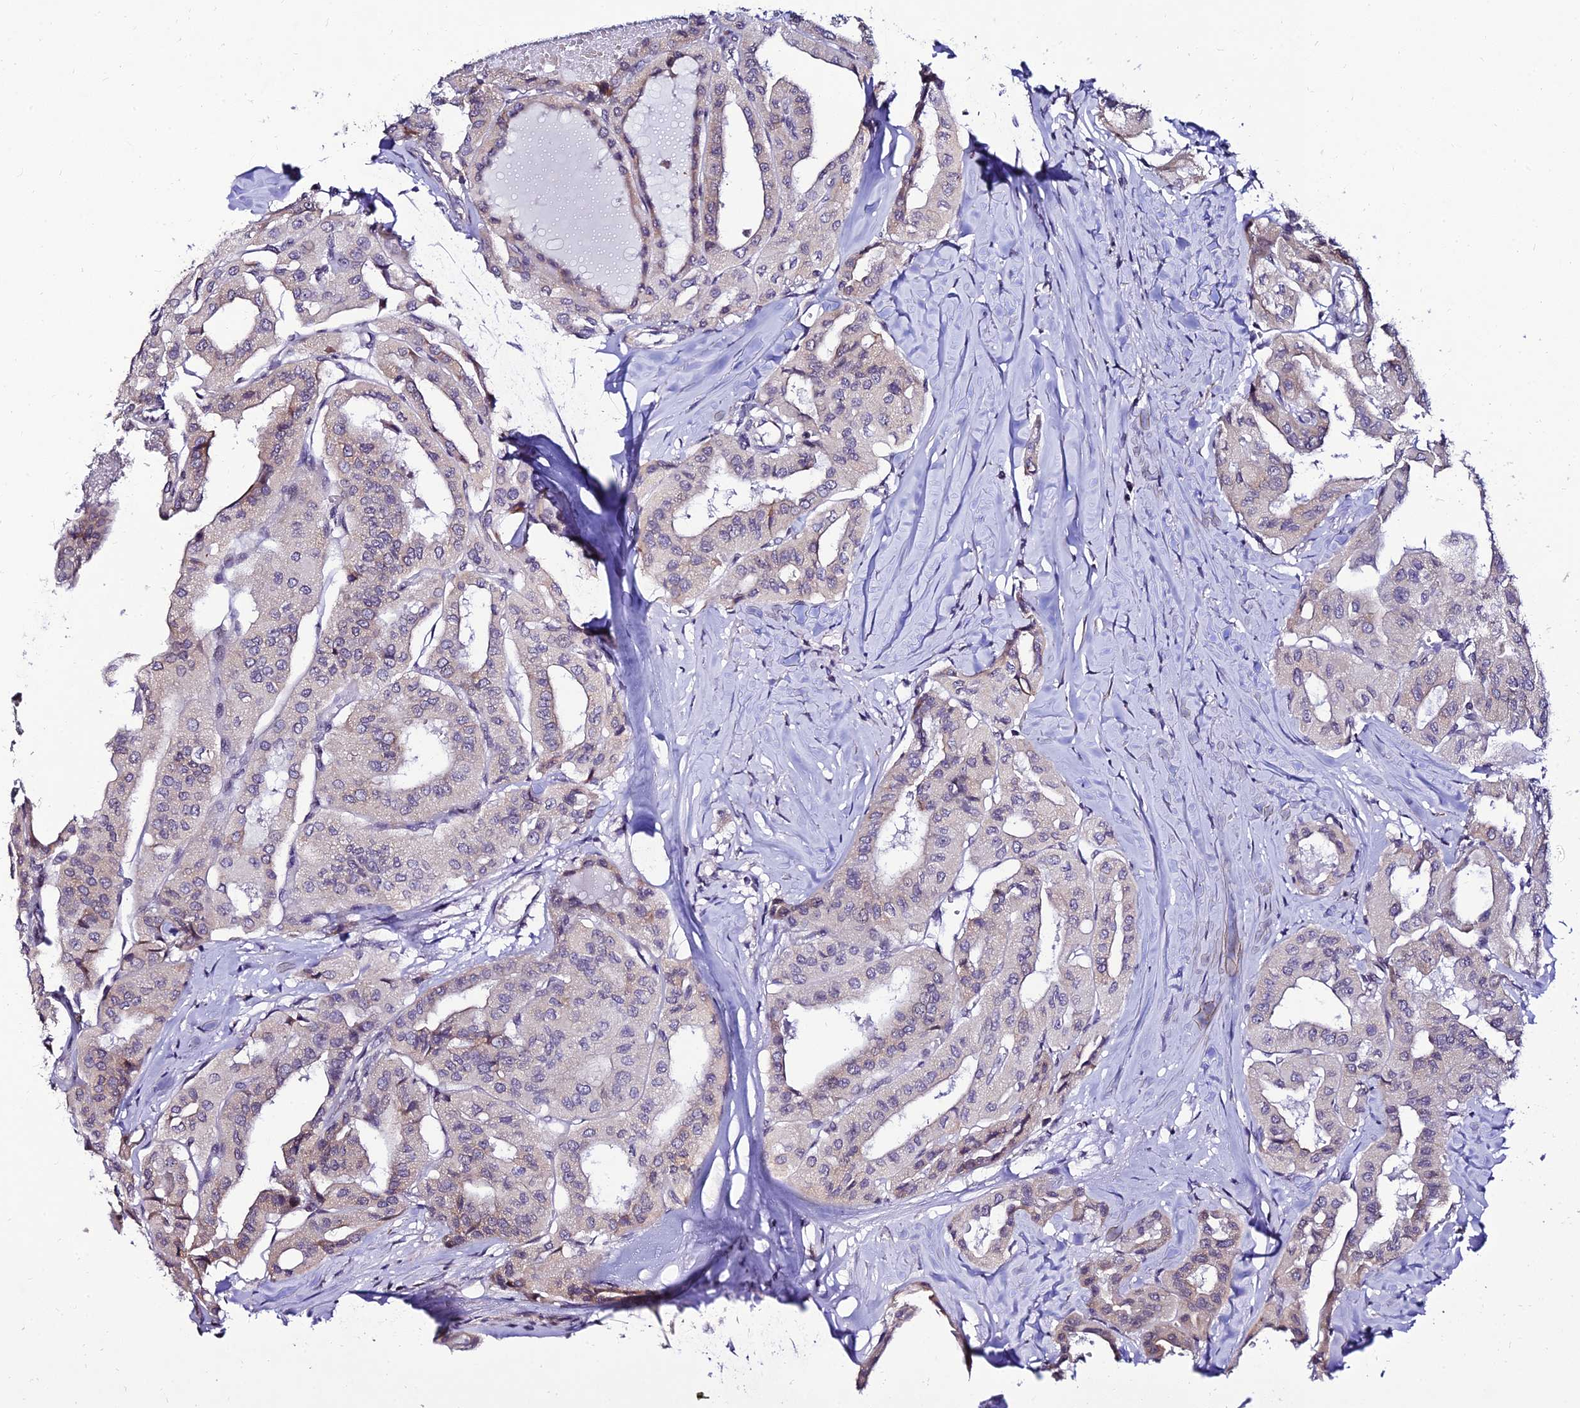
{"staining": {"intensity": "weak", "quantity": "<25%", "location": "cytoplasmic/membranous"}, "tissue": "thyroid cancer", "cell_type": "Tumor cells", "image_type": "cancer", "snomed": [{"axis": "morphology", "description": "Papillary adenocarcinoma, NOS"}, {"axis": "topography", "description": "Thyroid gland"}], "caption": "The IHC micrograph has no significant expression in tumor cells of thyroid papillary adenocarcinoma tissue.", "gene": "CDNF", "patient": {"sex": "female", "age": 59}}